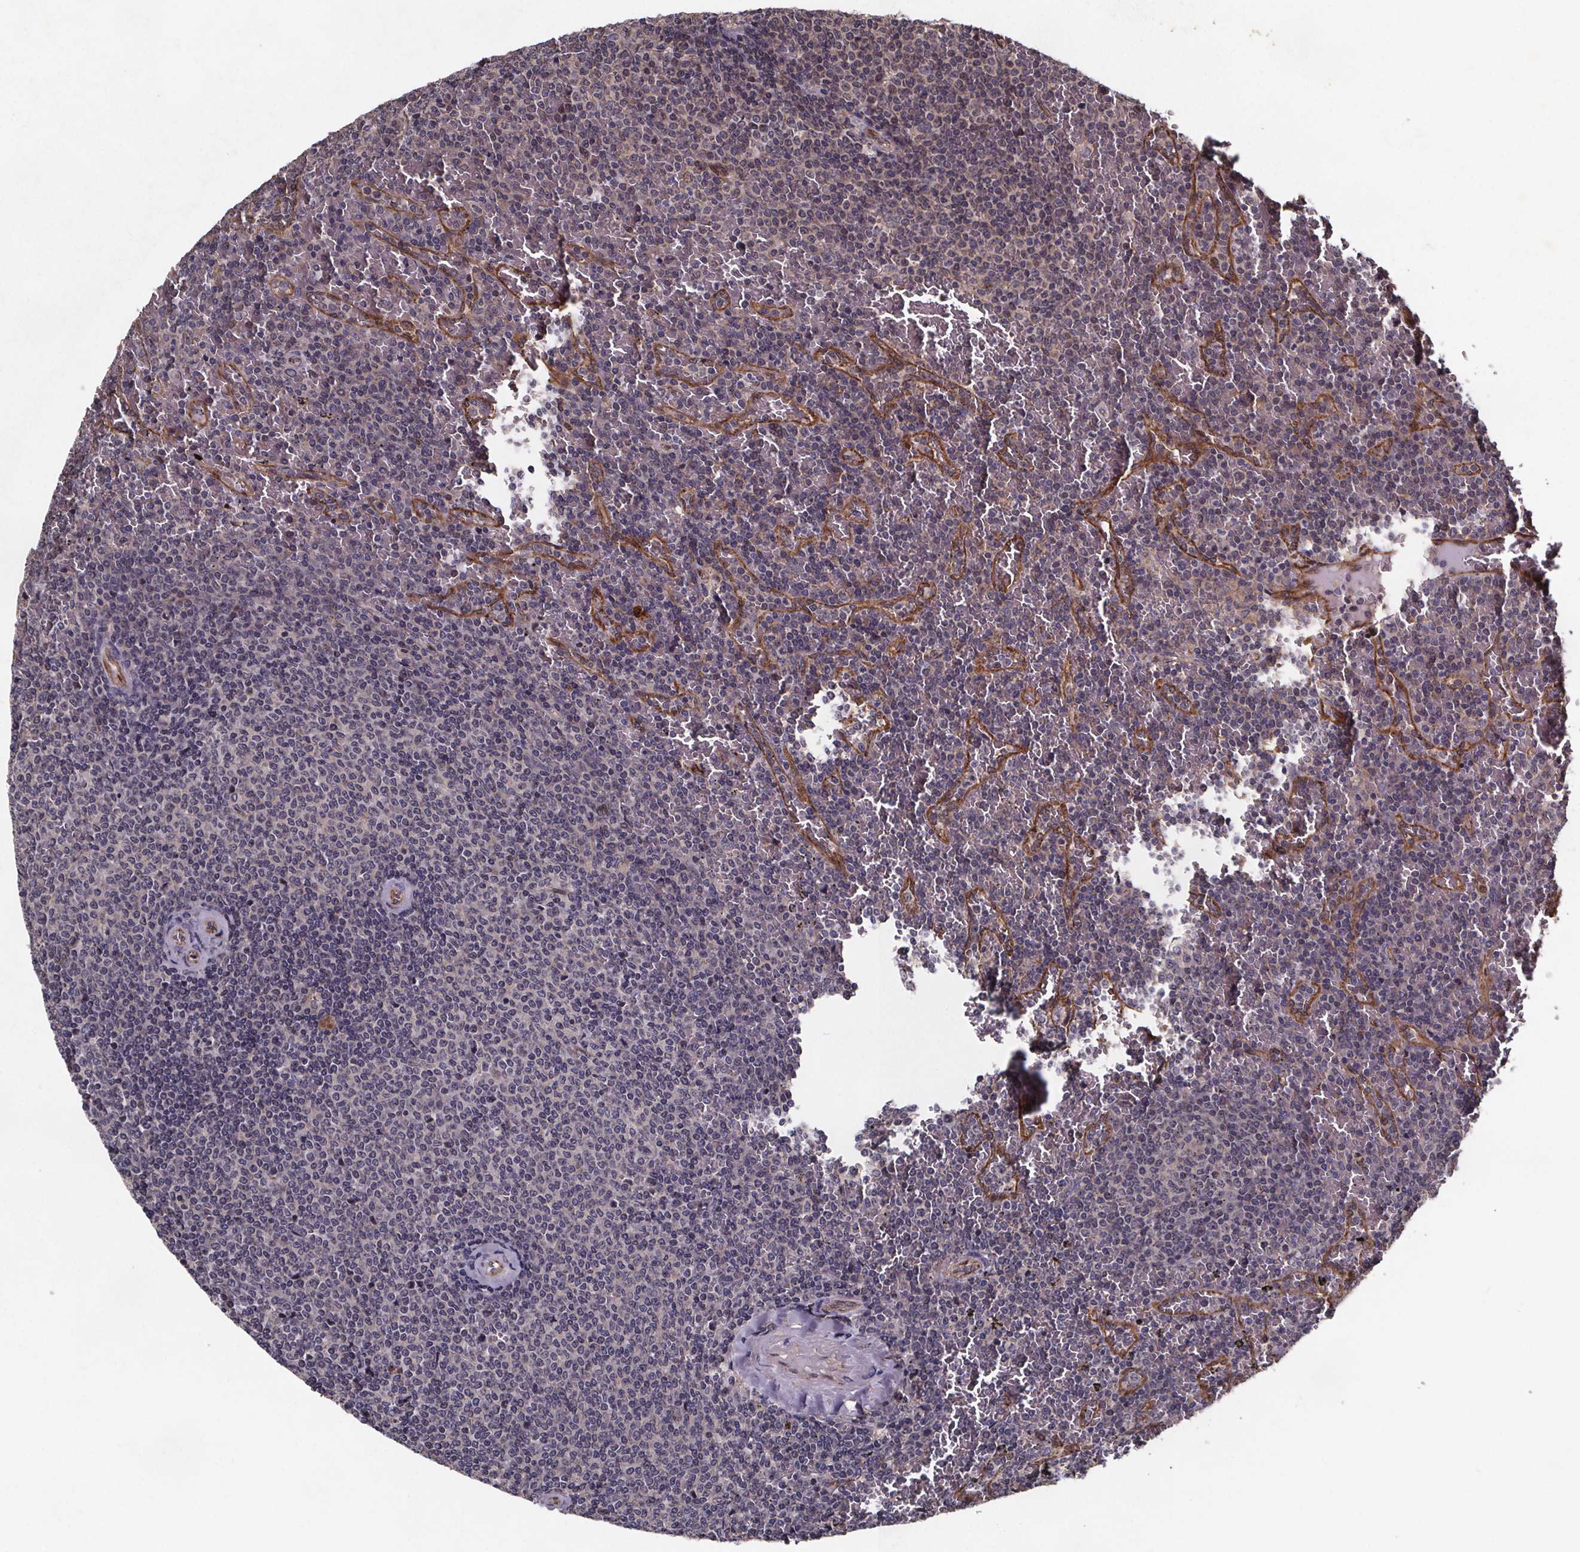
{"staining": {"intensity": "negative", "quantity": "none", "location": "none"}, "tissue": "lymphoma", "cell_type": "Tumor cells", "image_type": "cancer", "snomed": [{"axis": "morphology", "description": "Malignant lymphoma, non-Hodgkin's type, Low grade"}, {"axis": "topography", "description": "Spleen"}], "caption": "Tumor cells show no significant staining in malignant lymphoma, non-Hodgkin's type (low-grade).", "gene": "FASTKD3", "patient": {"sex": "female", "age": 77}}